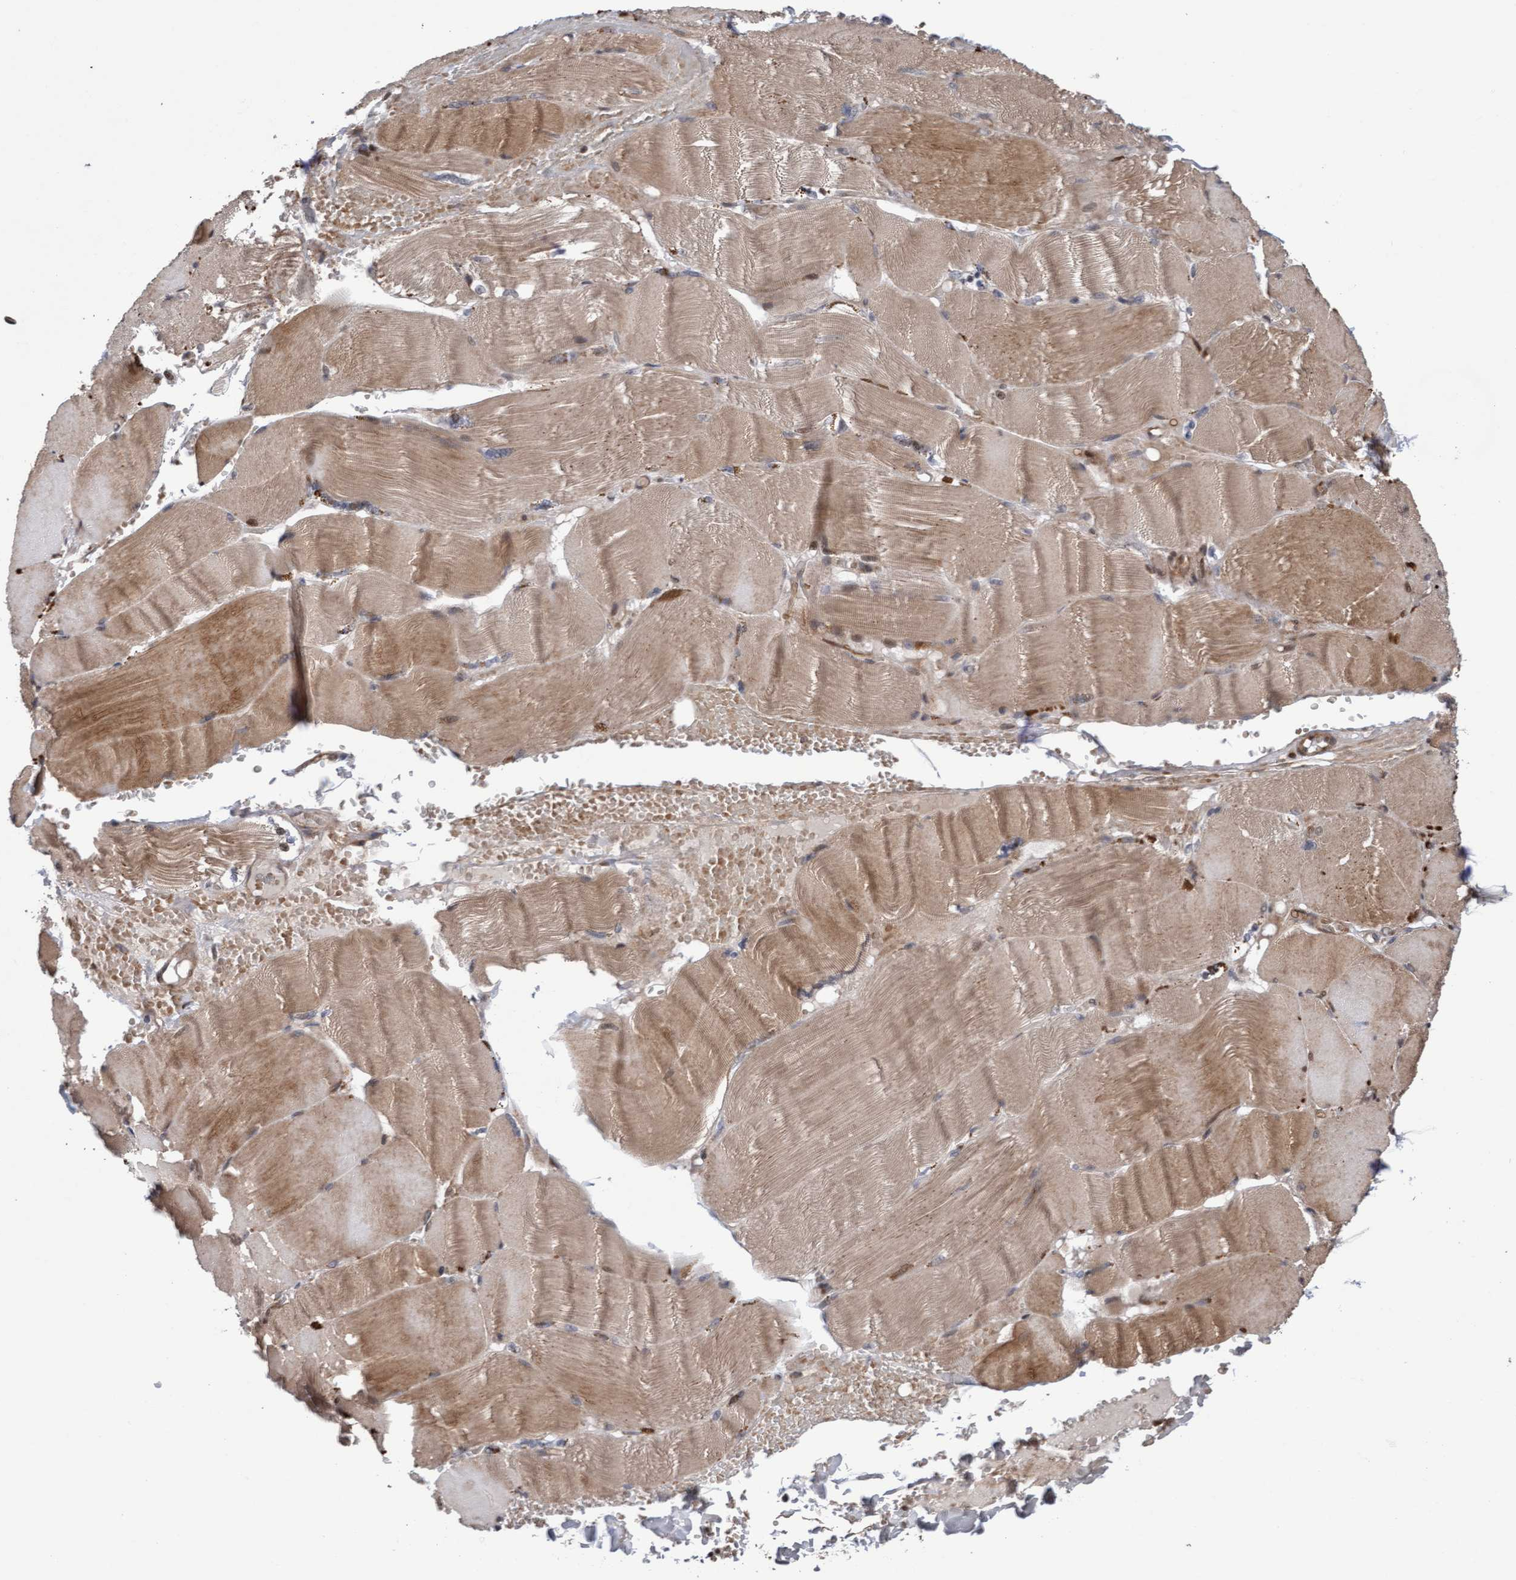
{"staining": {"intensity": "moderate", "quantity": ">75%", "location": "cytoplasmic/membranous"}, "tissue": "skeletal muscle", "cell_type": "Myocytes", "image_type": "normal", "snomed": [{"axis": "morphology", "description": "Normal tissue, NOS"}, {"axis": "topography", "description": "Skin"}, {"axis": "topography", "description": "Skeletal muscle"}], "caption": "A high-resolution micrograph shows immunohistochemistry (IHC) staining of normal skeletal muscle, which exhibits moderate cytoplasmic/membranous expression in approximately >75% of myocytes. (Stains: DAB (3,3'-diaminobenzidine) in brown, nuclei in blue, Microscopy: brightfield microscopy at high magnification).", "gene": "PECR", "patient": {"sex": "male", "age": 83}}